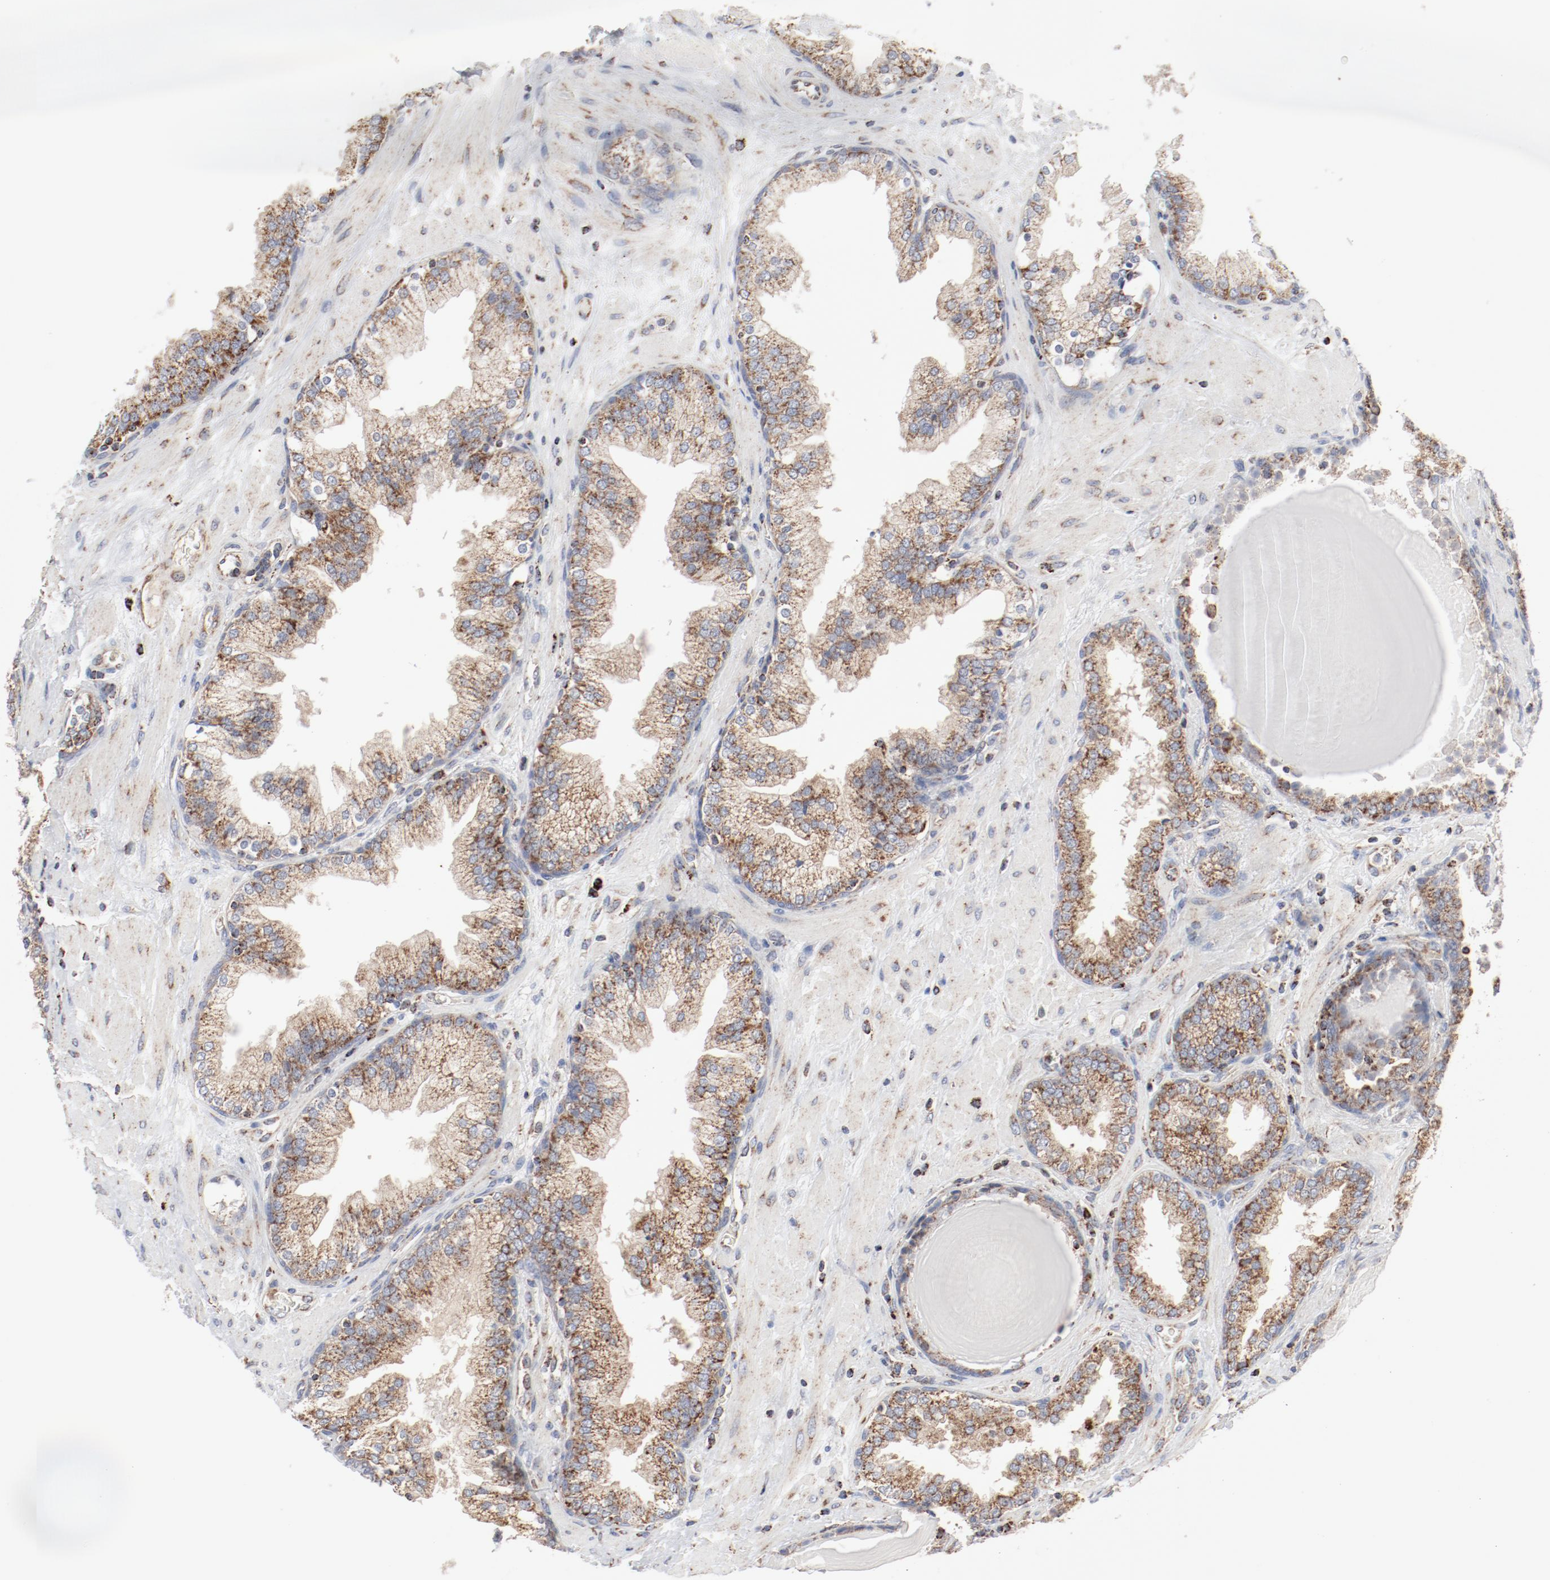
{"staining": {"intensity": "moderate", "quantity": ">75%", "location": "cytoplasmic/membranous"}, "tissue": "prostate", "cell_type": "Glandular cells", "image_type": "normal", "snomed": [{"axis": "morphology", "description": "Normal tissue, NOS"}, {"axis": "topography", "description": "Prostate"}], "caption": "This is a micrograph of immunohistochemistry staining of unremarkable prostate, which shows moderate expression in the cytoplasmic/membranous of glandular cells.", "gene": "SETD3", "patient": {"sex": "male", "age": 51}}